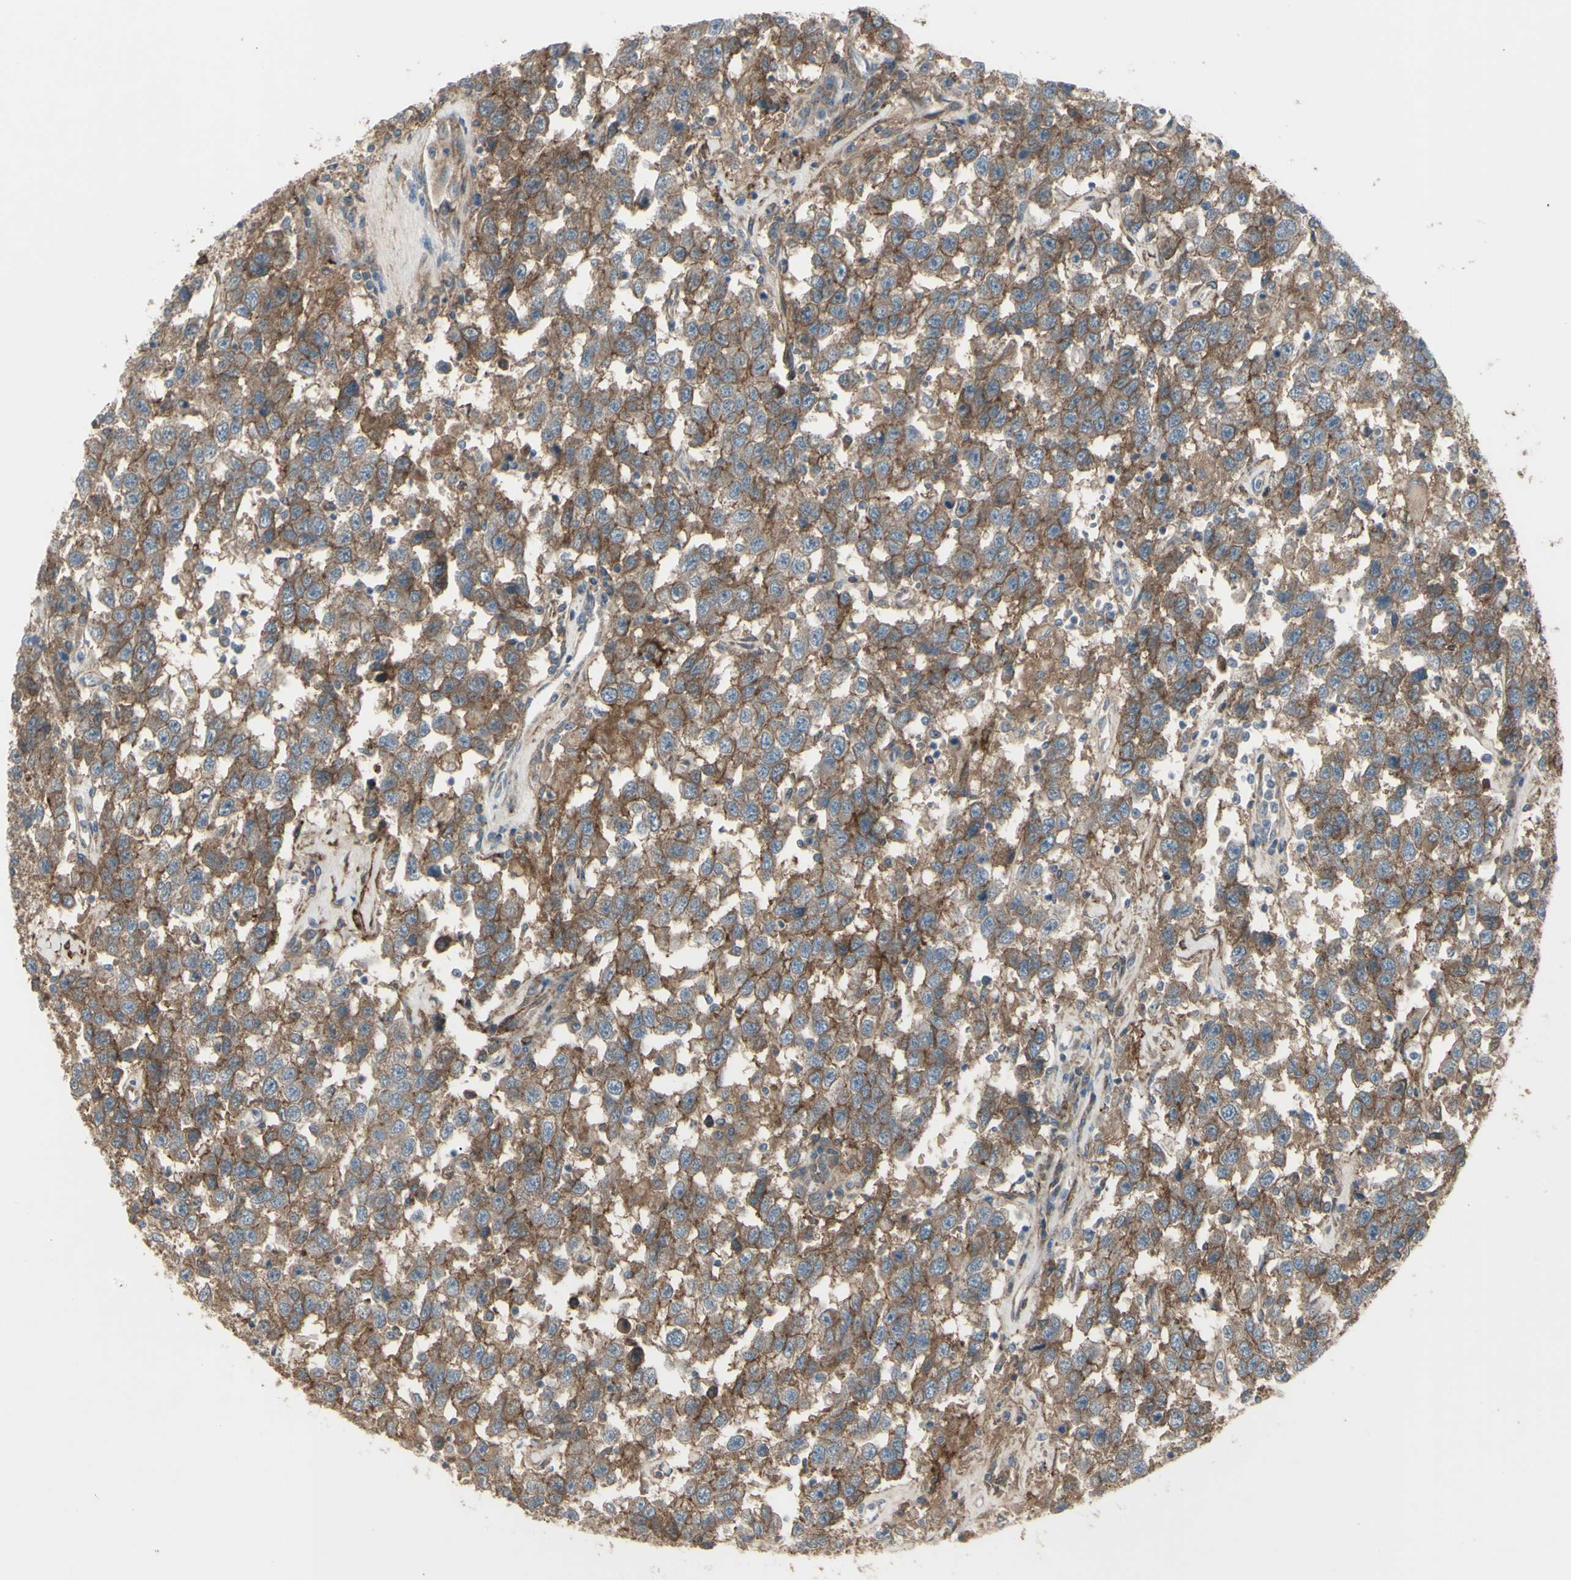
{"staining": {"intensity": "moderate", "quantity": ">75%", "location": "cytoplasmic/membranous"}, "tissue": "testis cancer", "cell_type": "Tumor cells", "image_type": "cancer", "snomed": [{"axis": "morphology", "description": "Seminoma, NOS"}, {"axis": "topography", "description": "Testis"}], "caption": "Immunohistochemical staining of testis seminoma exhibits medium levels of moderate cytoplasmic/membranous positivity in approximately >75% of tumor cells.", "gene": "CD276", "patient": {"sex": "male", "age": 41}}